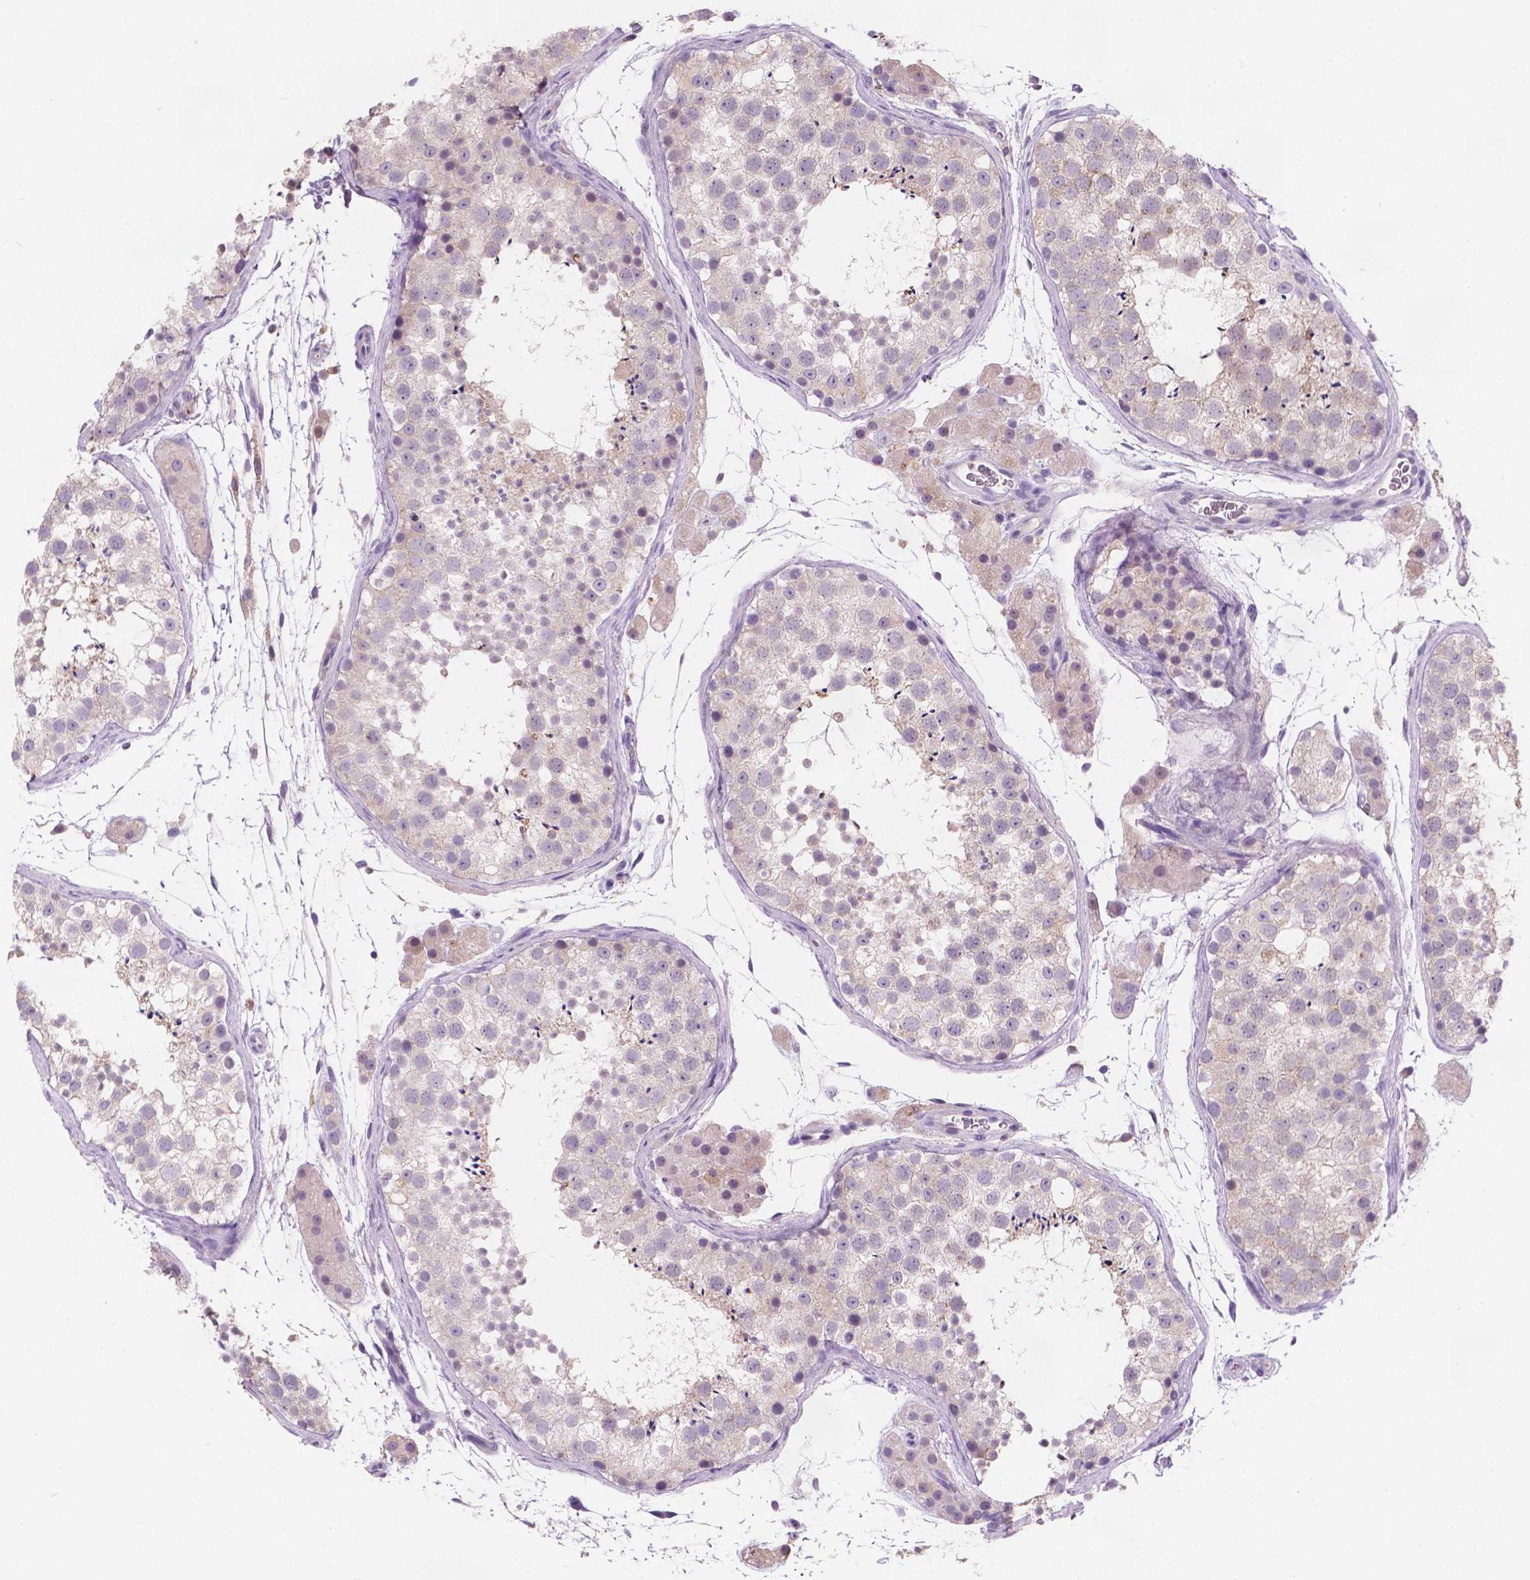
{"staining": {"intensity": "weak", "quantity": "<25%", "location": "cytoplasmic/membranous"}, "tissue": "testis", "cell_type": "Cells in seminiferous ducts", "image_type": "normal", "snomed": [{"axis": "morphology", "description": "Normal tissue, NOS"}, {"axis": "topography", "description": "Testis"}], "caption": "IHC of unremarkable testis exhibits no positivity in cells in seminiferous ducts. (DAB IHC visualized using brightfield microscopy, high magnification).", "gene": "IREB2", "patient": {"sex": "male", "age": 41}}